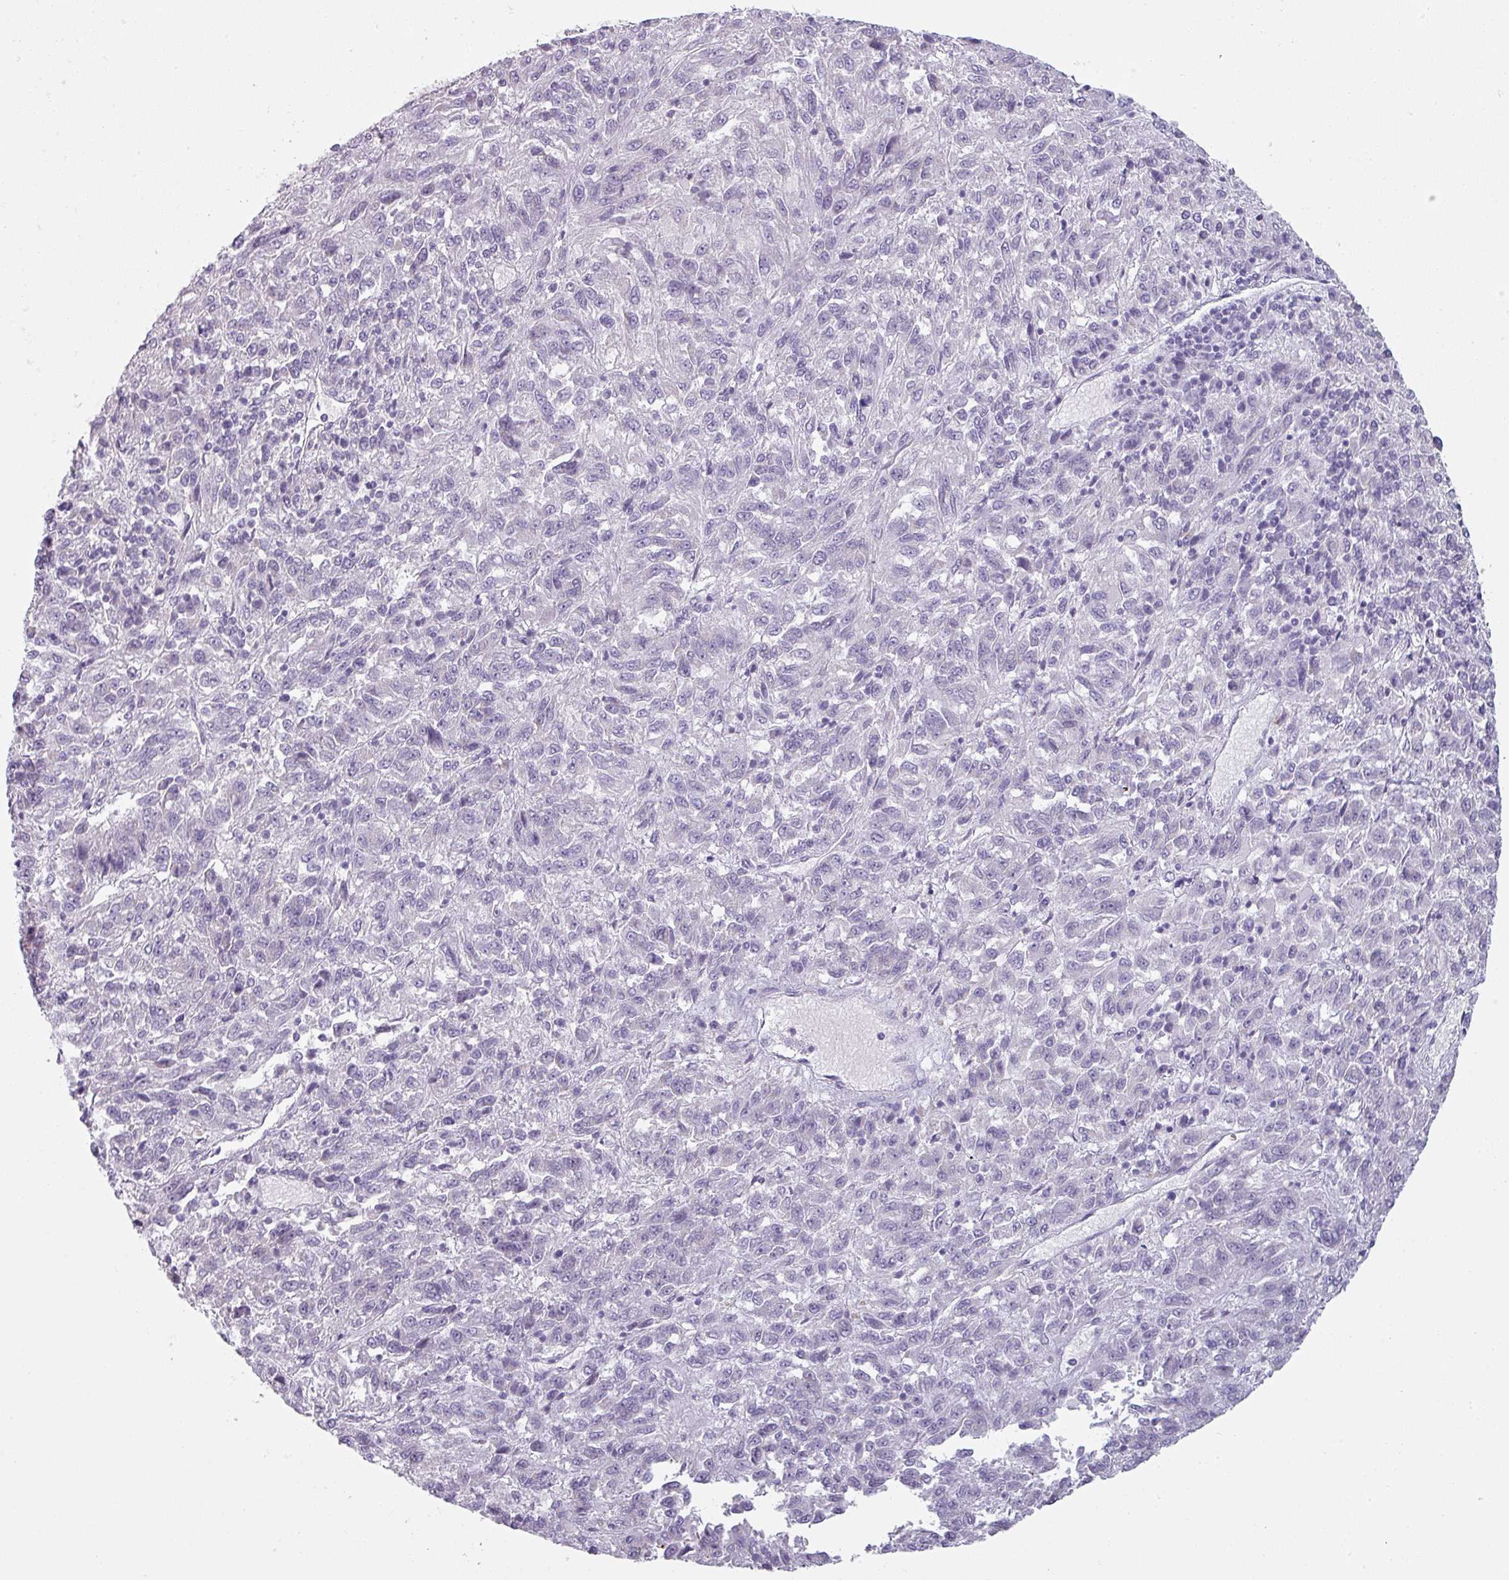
{"staining": {"intensity": "negative", "quantity": "none", "location": "none"}, "tissue": "melanoma", "cell_type": "Tumor cells", "image_type": "cancer", "snomed": [{"axis": "morphology", "description": "Malignant melanoma, Metastatic site"}, {"axis": "topography", "description": "Lung"}], "caption": "Tumor cells show no significant expression in malignant melanoma (metastatic site).", "gene": "SFTPA1", "patient": {"sex": "male", "age": 64}}